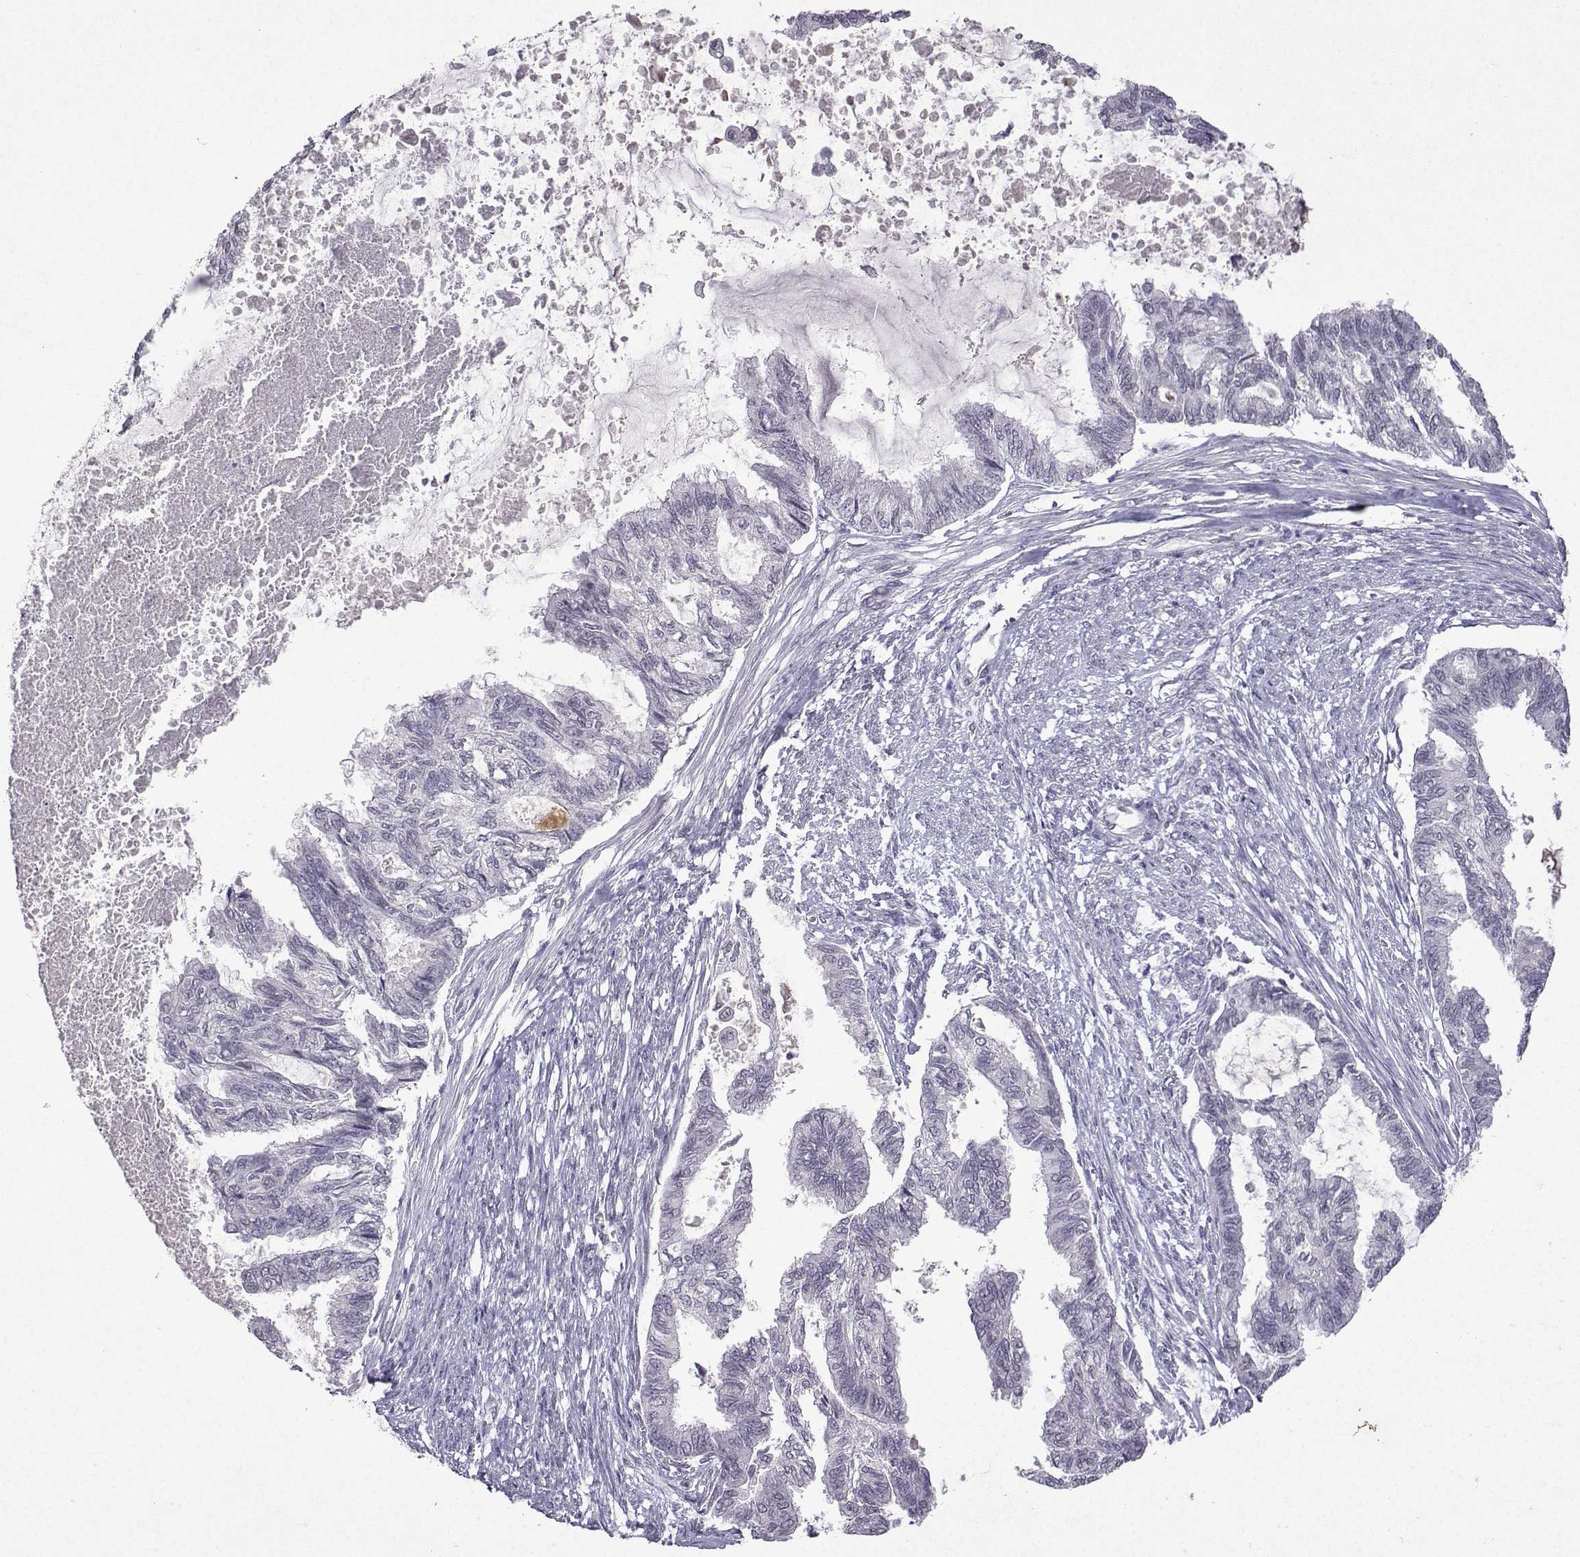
{"staining": {"intensity": "negative", "quantity": "none", "location": "none"}, "tissue": "endometrial cancer", "cell_type": "Tumor cells", "image_type": "cancer", "snomed": [{"axis": "morphology", "description": "Adenocarcinoma, NOS"}, {"axis": "topography", "description": "Endometrium"}], "caption": "Immunohistochemistry histopathology image of human endometrial cancer (adenocarcinoma) stained for a protein (brown), which shows no positivity in tumor cells.", "gene": "CCL28", "patient": {"sex": "female", "age": 86}}